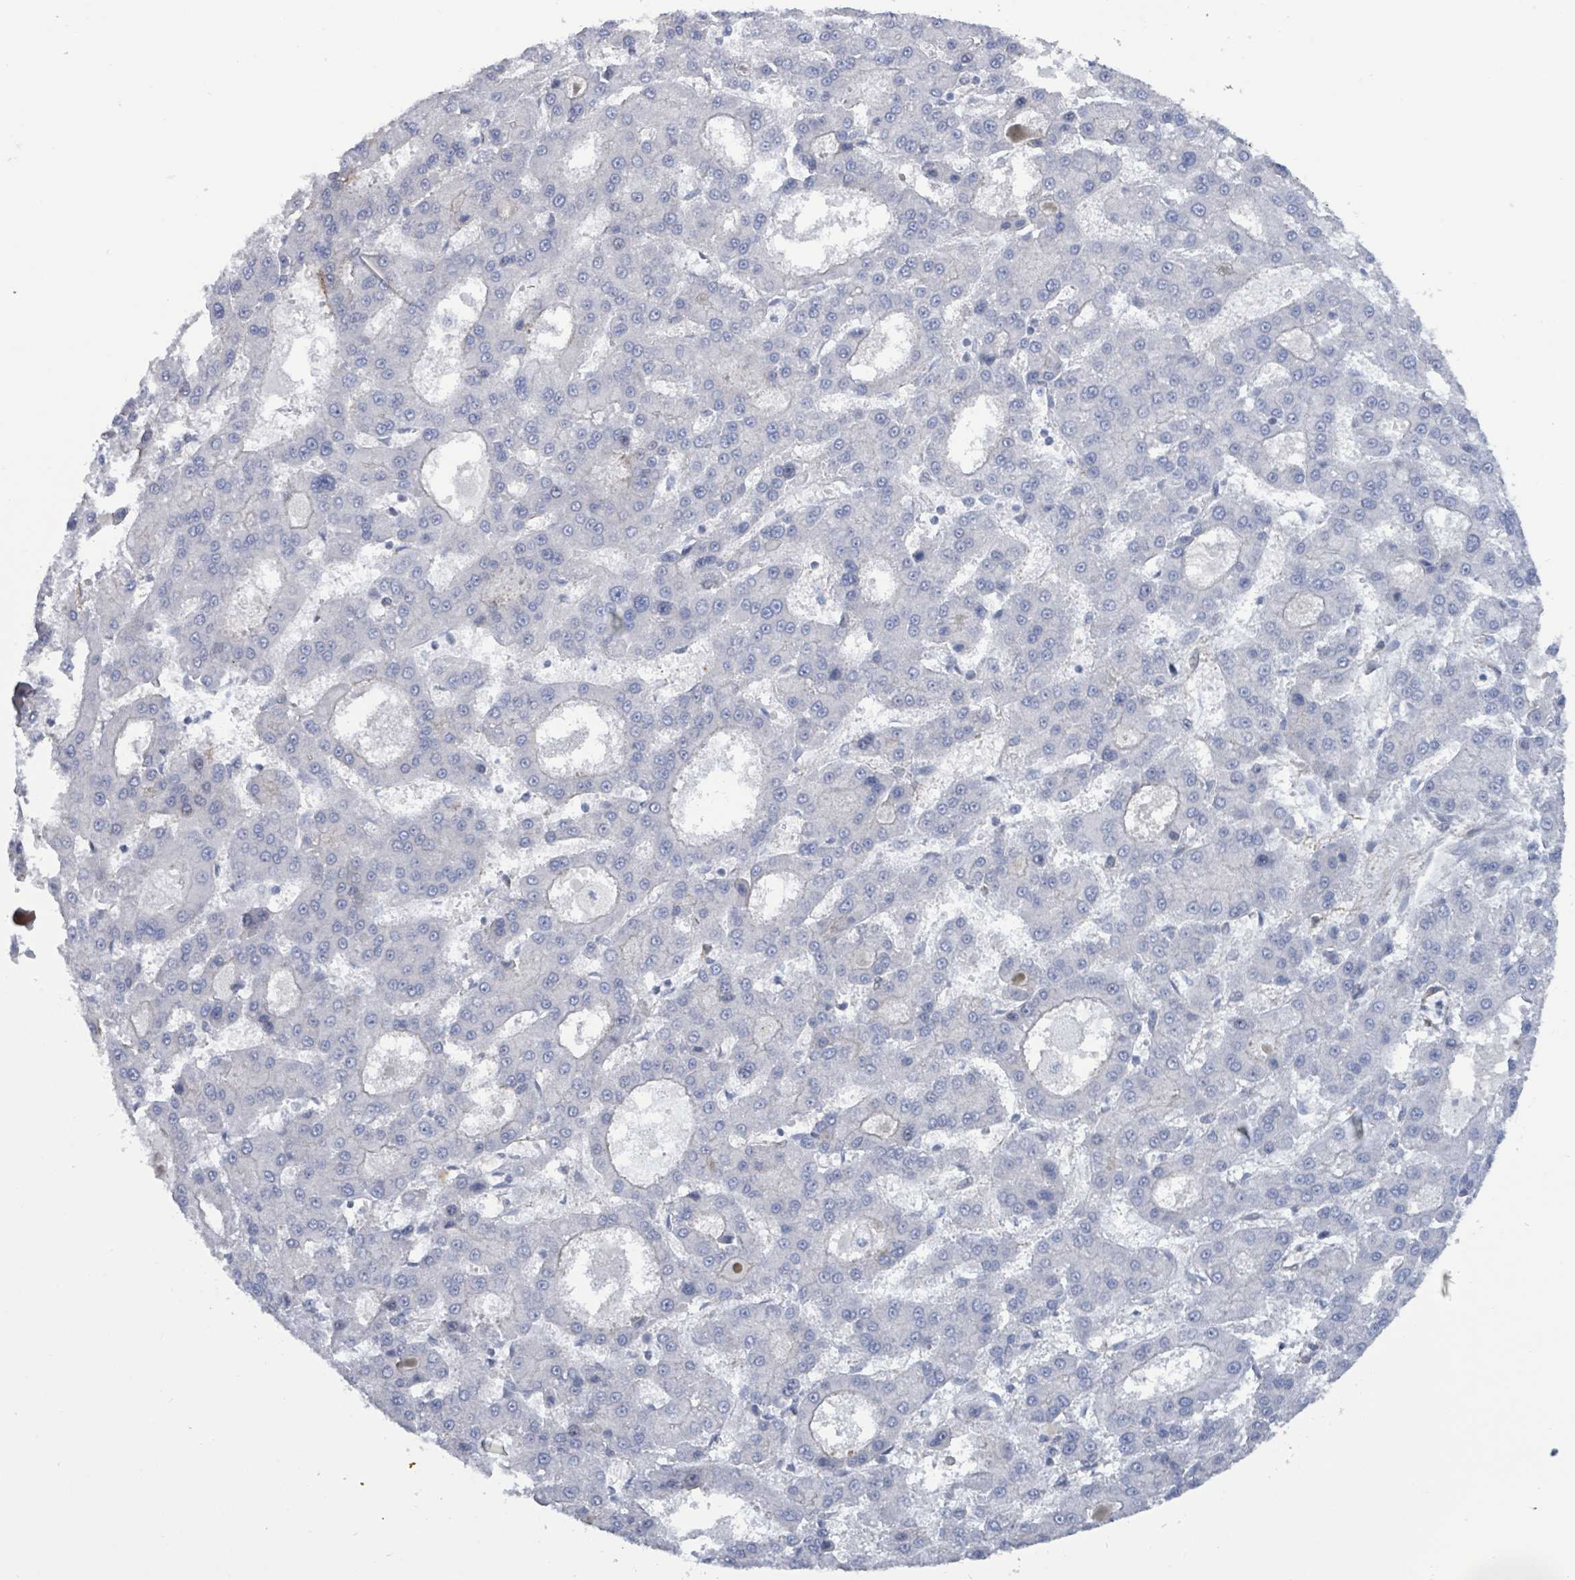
{"staining": {"intensity": "negative", "quantity": "none", "location": "none"}, "tissue": "liver cancer", "cell_type": "Tumor cells", "image_type": "cancer", "snomed": [{"axis": "morphology", "description": "Carcinoma, Hepatocellular, NOS"}, {"axis": "topography", "description": "Liver"}], "caption": "Protein analysis of hepatocellular carcinoma (liver) displays no significant positivity in tumor cells. Nuclei are stained in blue.", "gene": "DMRTC1B", "patient": {"sex": "male", "age": 70}}